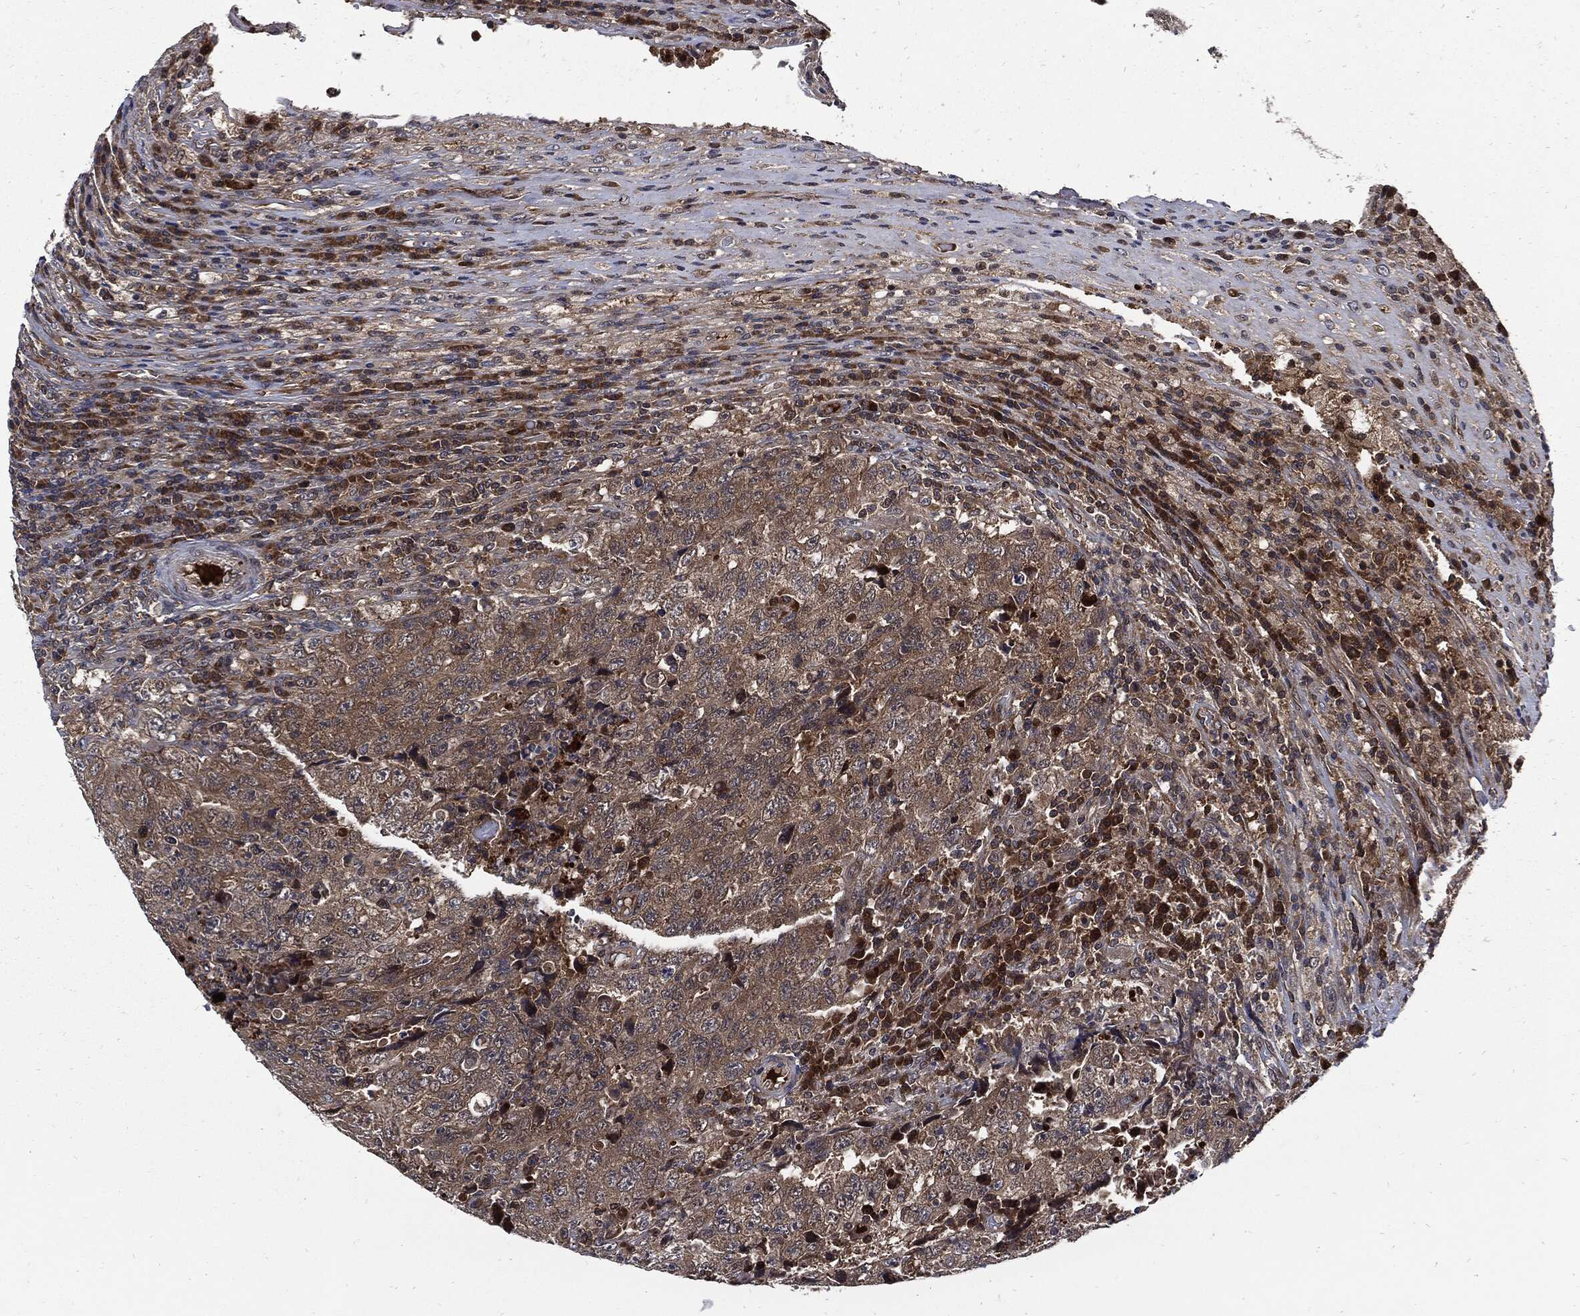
{"staining": {"intensity": "weak", "quantity": ">75%", "location": "cytoplasmic/membranous"}, "tissue": "testis cancer", "cell_type": "Tumor cells", "image_type": "cancer", "snomed": [{"axis": "morphology", "description": "Necrosis, NOS"}, {"axis": "morphology", "description": "Carcinoma, Embryonal, NOS"}, {"axis": "topography", "description": "Testis"}], "caption": "Protein staining of testis cancer tissue reveals weak cytoplasmic/membranous staining in about >75% of tumor cells.", "gene": "CLU", "patient": {"sex": "male", "age": 19}}